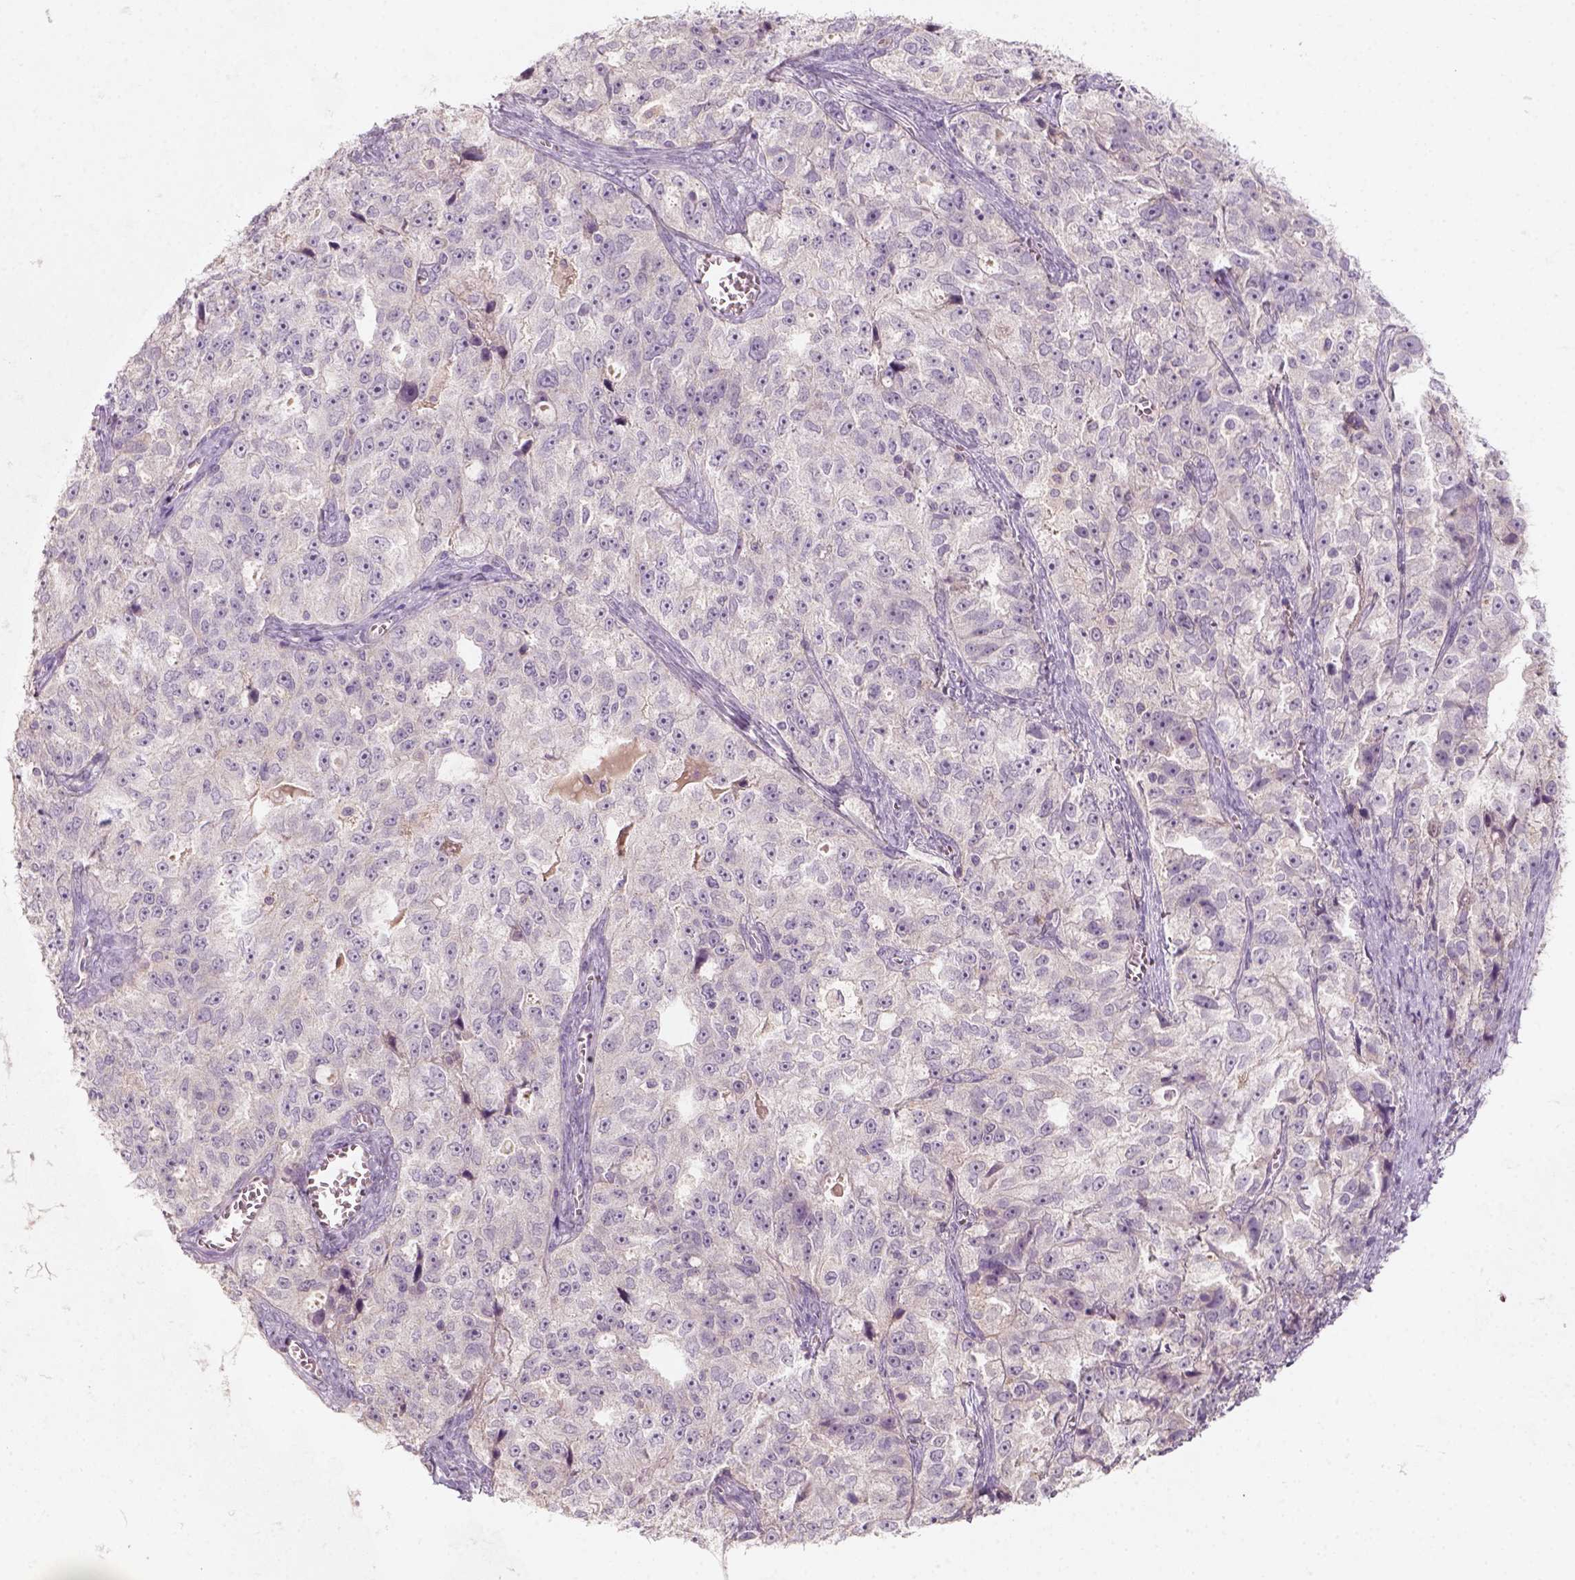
{"staining": {"intensity": "negative", "quantity": "none", "location": "none"}, "tissue": "ovarian cancer", "cell_type": "Tumor cells", "image_type": "cancer", "snomed": [{"axis": "morphology", "description": "Cystadenocarcinoma, serous, NOS"}, {"axis": "topography", "description": "Ovary"}], "caption": "An image of ovarian cancer stained for a protein reveals no brown staining in tumor cells.", "gene": "AQP9", "patient": {"sex": "female", "age": 51}}